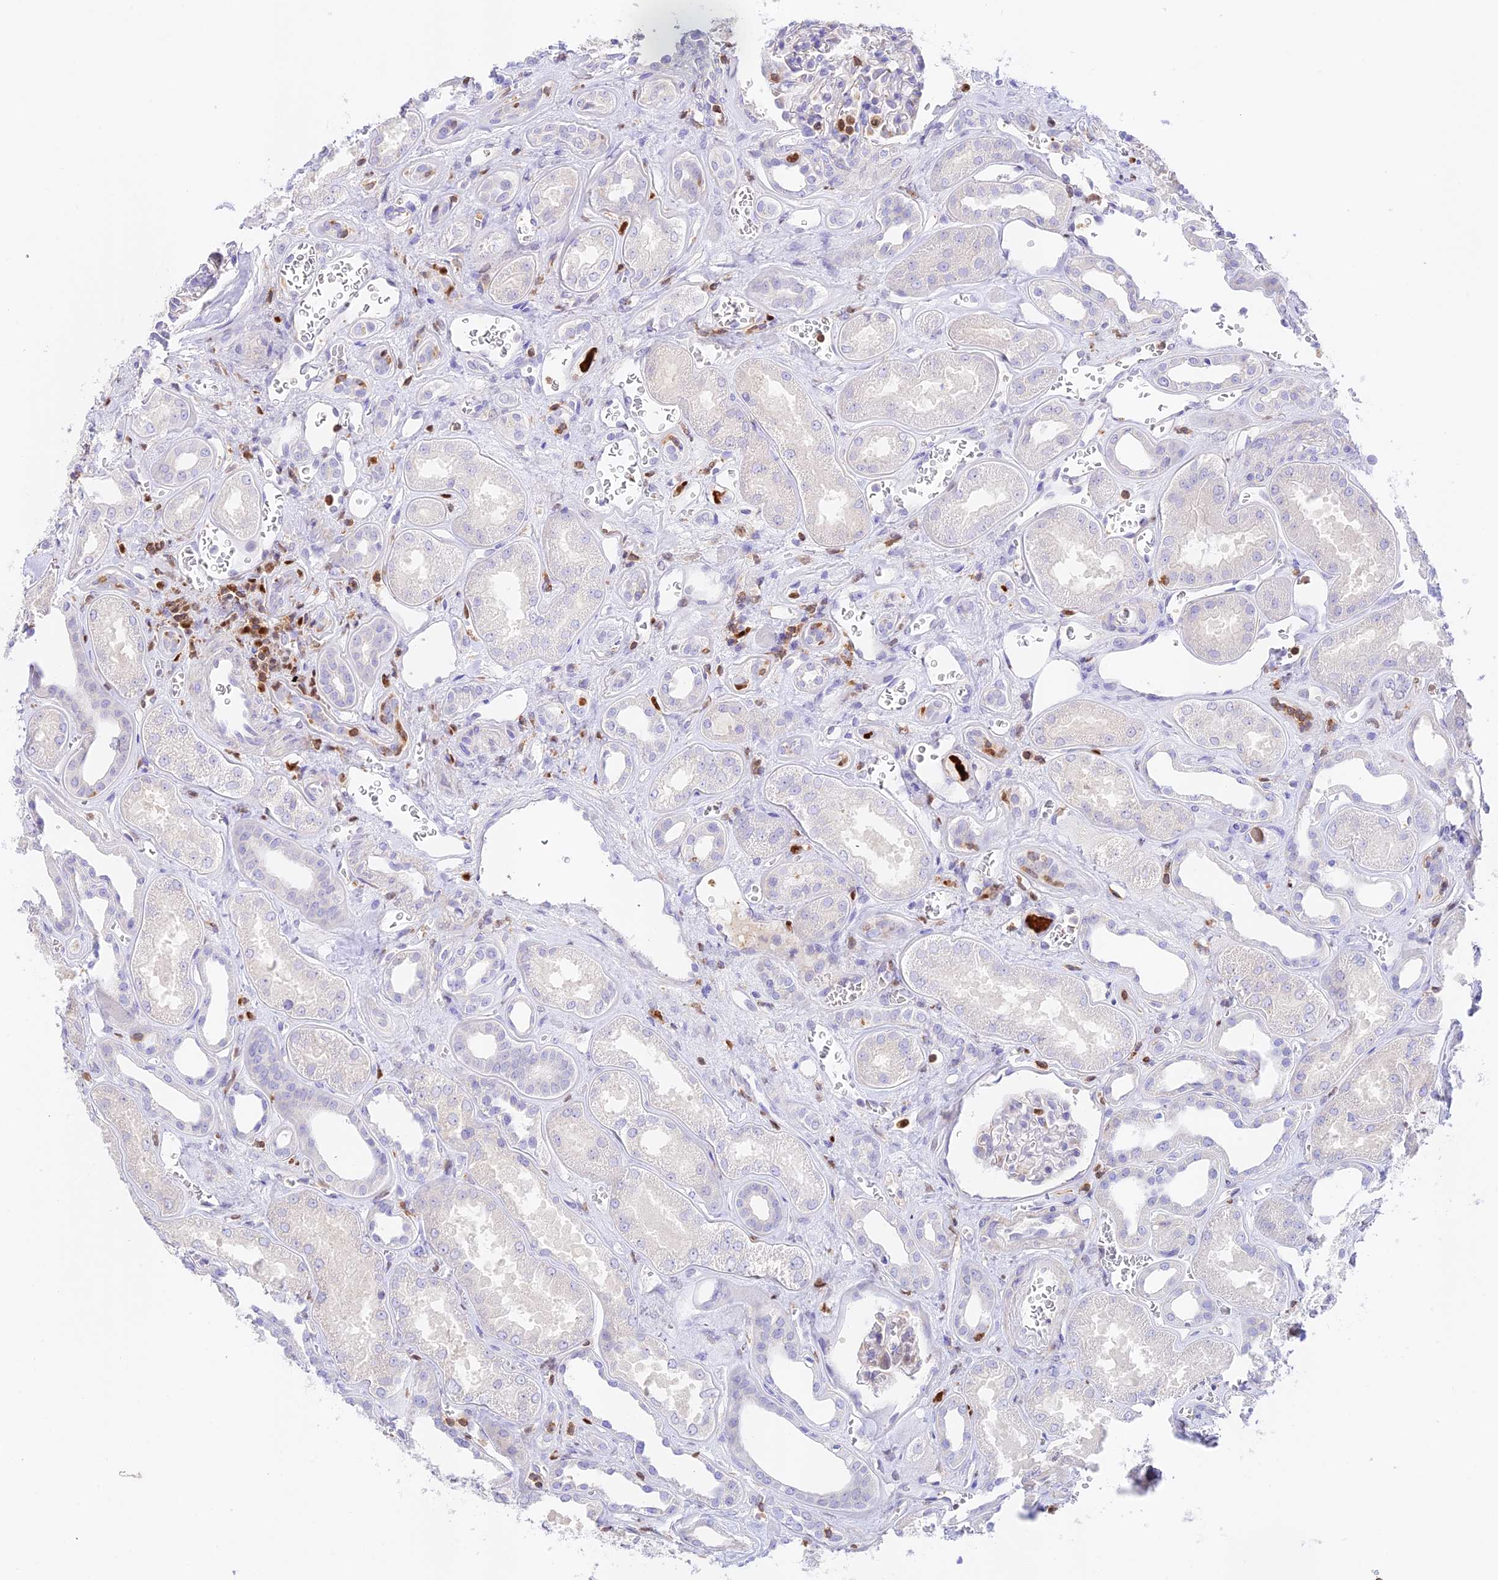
{"staining": {"intensity": "negative", "quantity": "none", "location": "none"}, "tissue": "kidney", "cell_type": "Cells in glomeruli", "image_type": "normal", "snomed": [{"axis": "morphology", "description": "Normal tissue, NOS"}, {"axis": "morphology", "description": "Adenocarcinoma, NOS"}, {"axis": "topography", "description": "Kidney"}], "caption": "Benign kidney was stained to show a protein in brown. There is no significant expression in cells in glomeruli. Nuclei are stained in blue.", "gene": "DENND1C", "patient": {"sex": "female", "age": 68}}